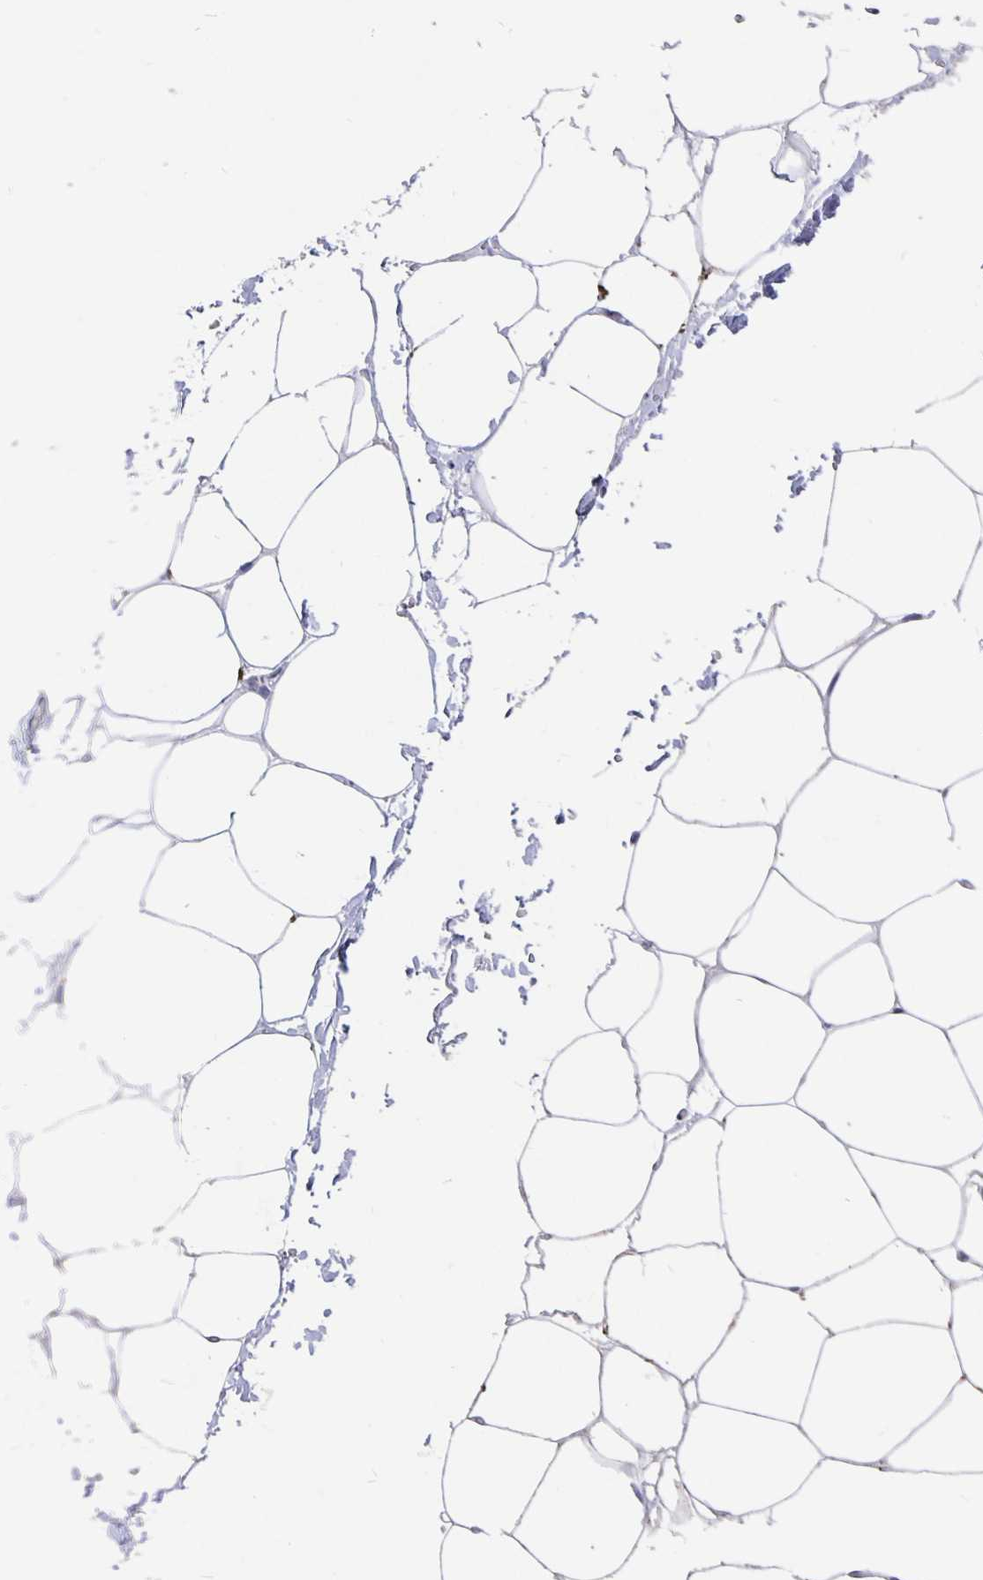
{"staining": {"intensity": "negative", "quantity": "none", "location": "none"}, "tissue": "adipose tissue", "cell_type": "Adipocytes", "image_type": "normal", "snomed": [{"axis": "morphology", "description": "Normal tissue, NOS"}, {"axis": "topography", "description": "Adipose tissue"}, {"axis": "topography", "description": "Vascular tissue"}, {"axis": "topography", "description": "Rectum"}, {"axis": "topography", "description": "Peripheral nerve tissue"}], "caption": "The image displays no staining of adipocytes in unremarkable adipose tissue. Nuclei are stained in blue.", "gene": "SMOC1", "patient": {"sex": "female", "age": 69}}